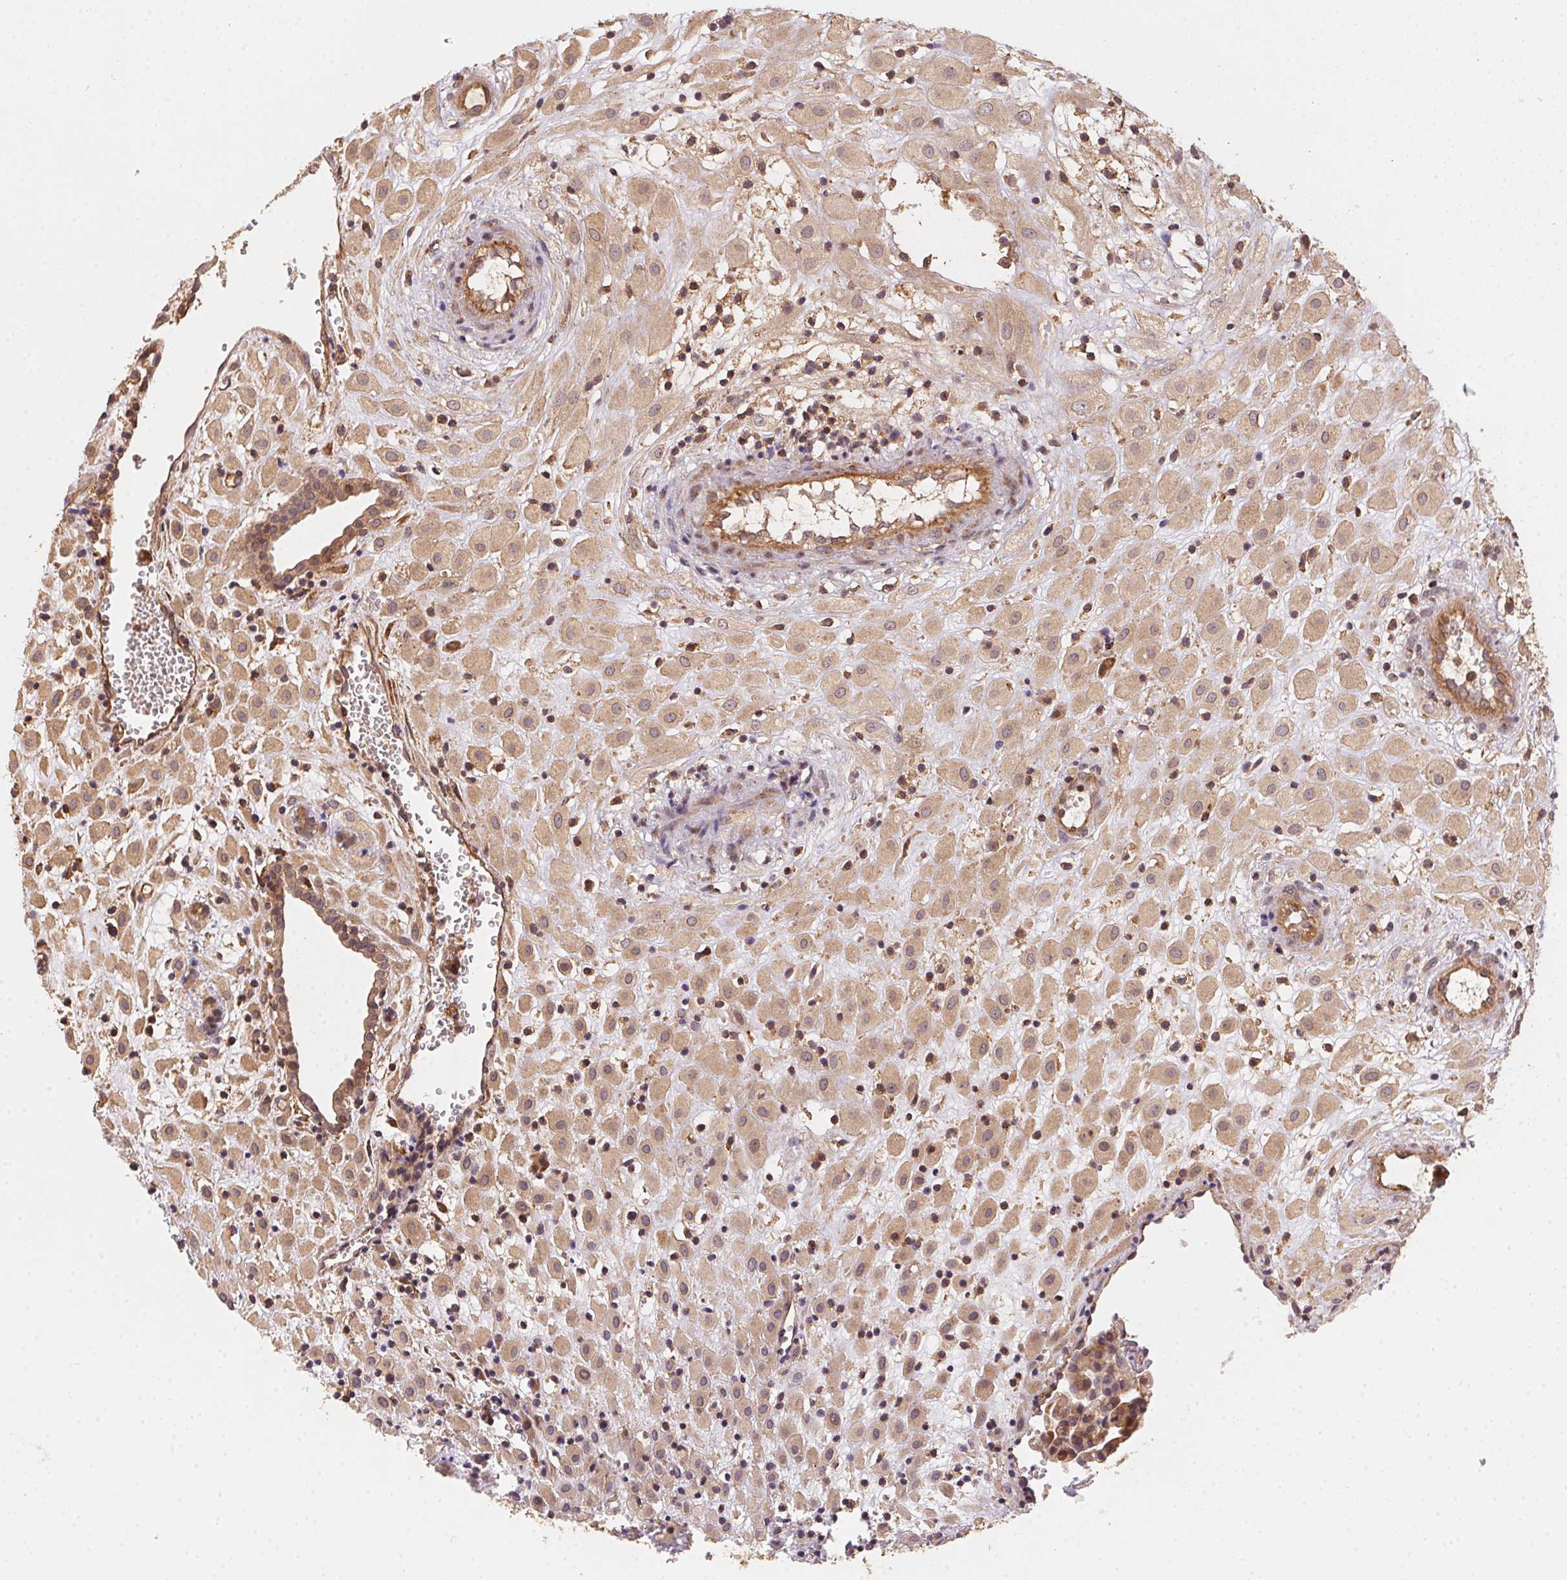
{"staining": {"intensity": "weak", "quantity": "25%-75%", "location": "cytoplasmic/membranous"}, "tissue": "placenta", "cell_type": "Decidual cells", "image_type": "normal", "snomed": [{"axis": "morphology", "description": "Normal tissue, NOS"}, {"axis": "topography", "description": "Placenta"}], "caption": "Placenta was stained to show a protein in brown. There is low levels of weak cytoplasmic/membranous staining in about 25%-75% of decidual cells. Using DAB (3,3'-diaminobenzidine) (brown) and hematoxylin (blue) stains, captured at high magnification using brightfield microscopy.", "gene": "MEX3D", "patient": {"sex": "female", "age": 24}}